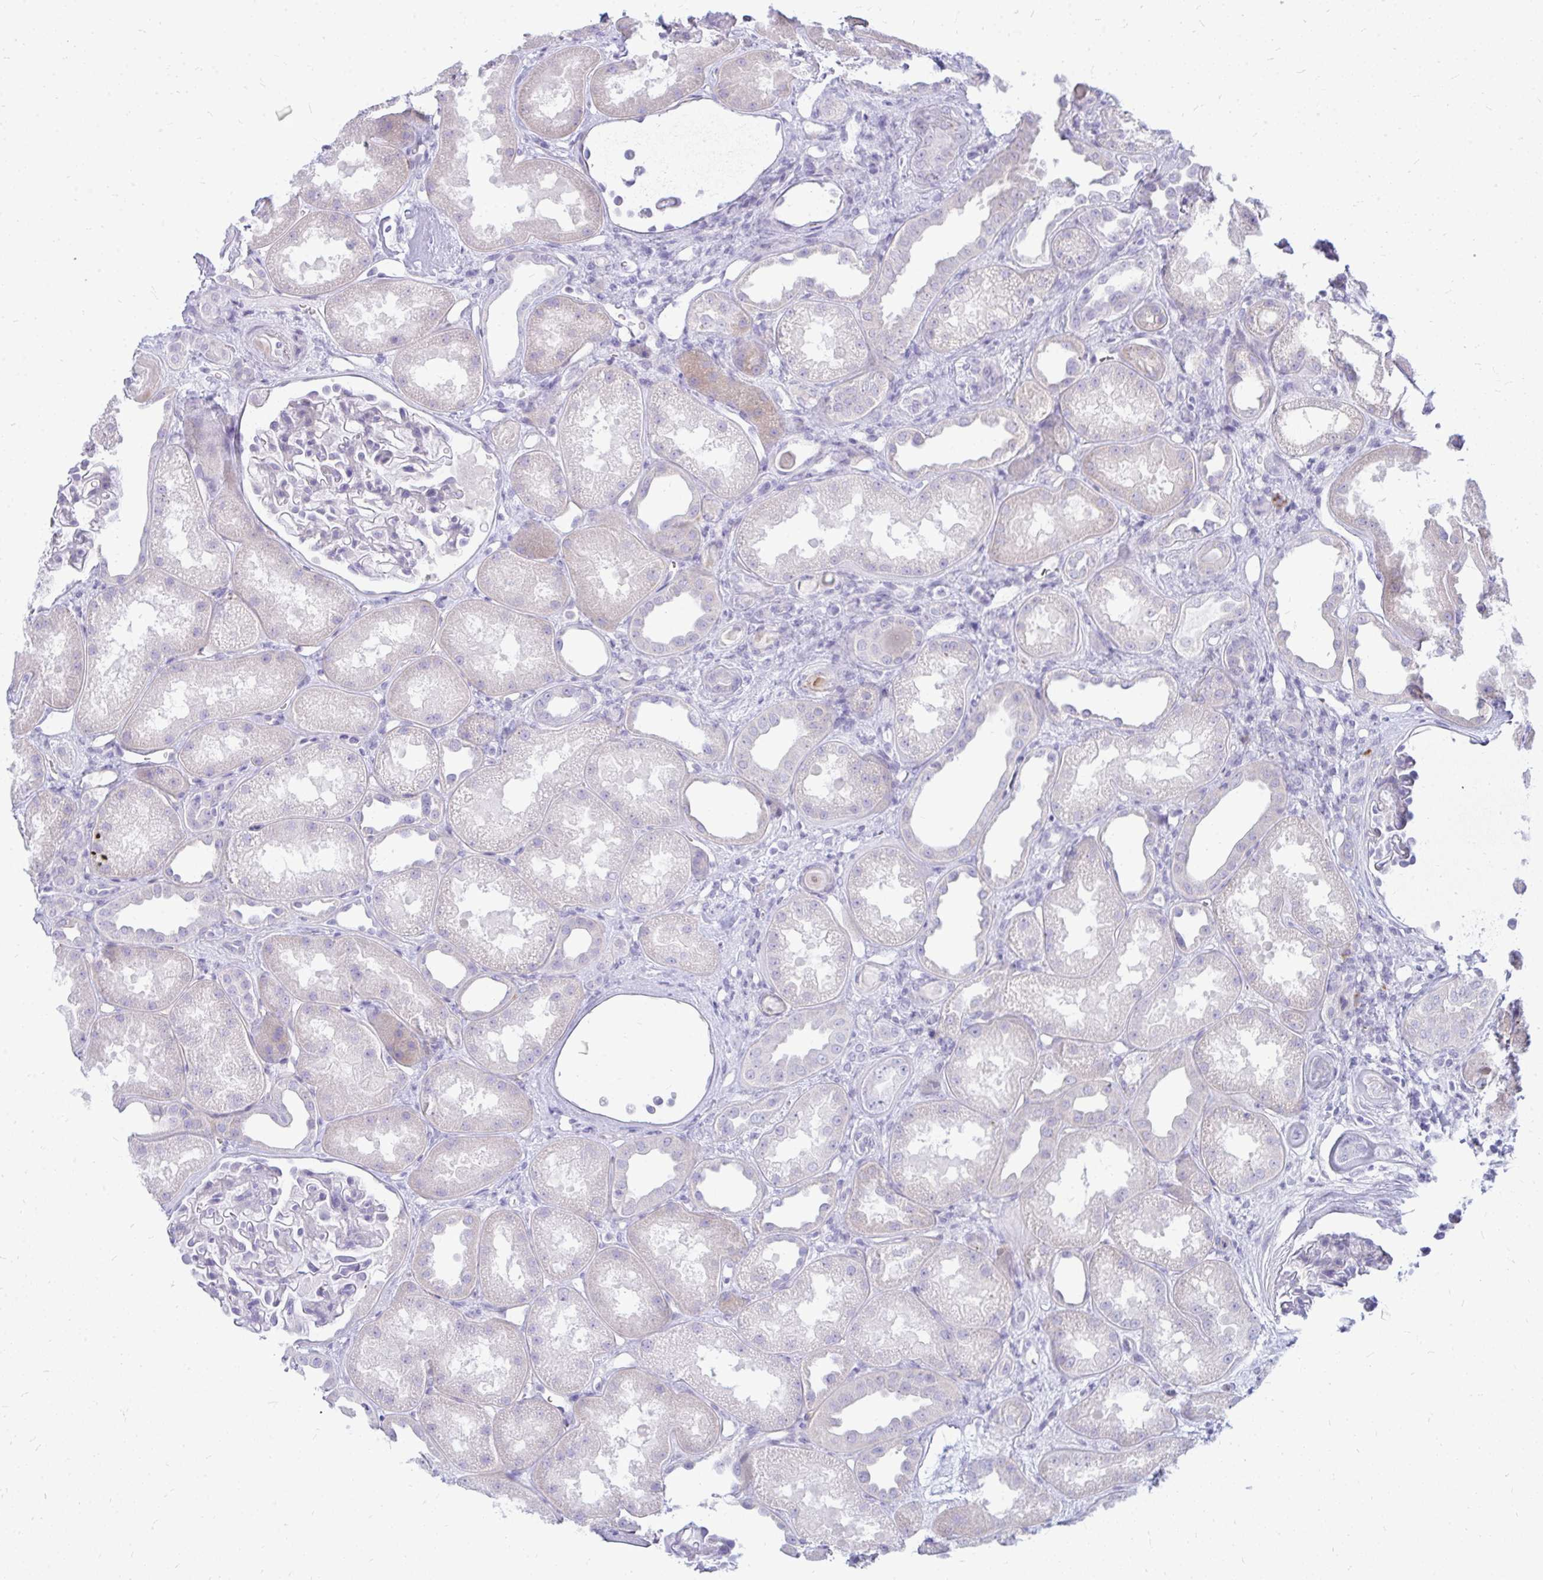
{"staining": {"intensity": "negative", "quantity": "none", "location": "none"}, "tissue": "kidney", "cell_type": "Cells in glomeruli", "image_type": "normal", "snomed": [{"axis": "morphology", "description": "Normal tissue, NOS"}, {"axis": "topography", "description": "Kidney"}], "caption": "This is an immunohistochemistry image of unremarkable human kidney. There is no staining in cells in glomeruli.", "gene": "TSPEAR", "patient": {"sex": "male", "age": 61}}